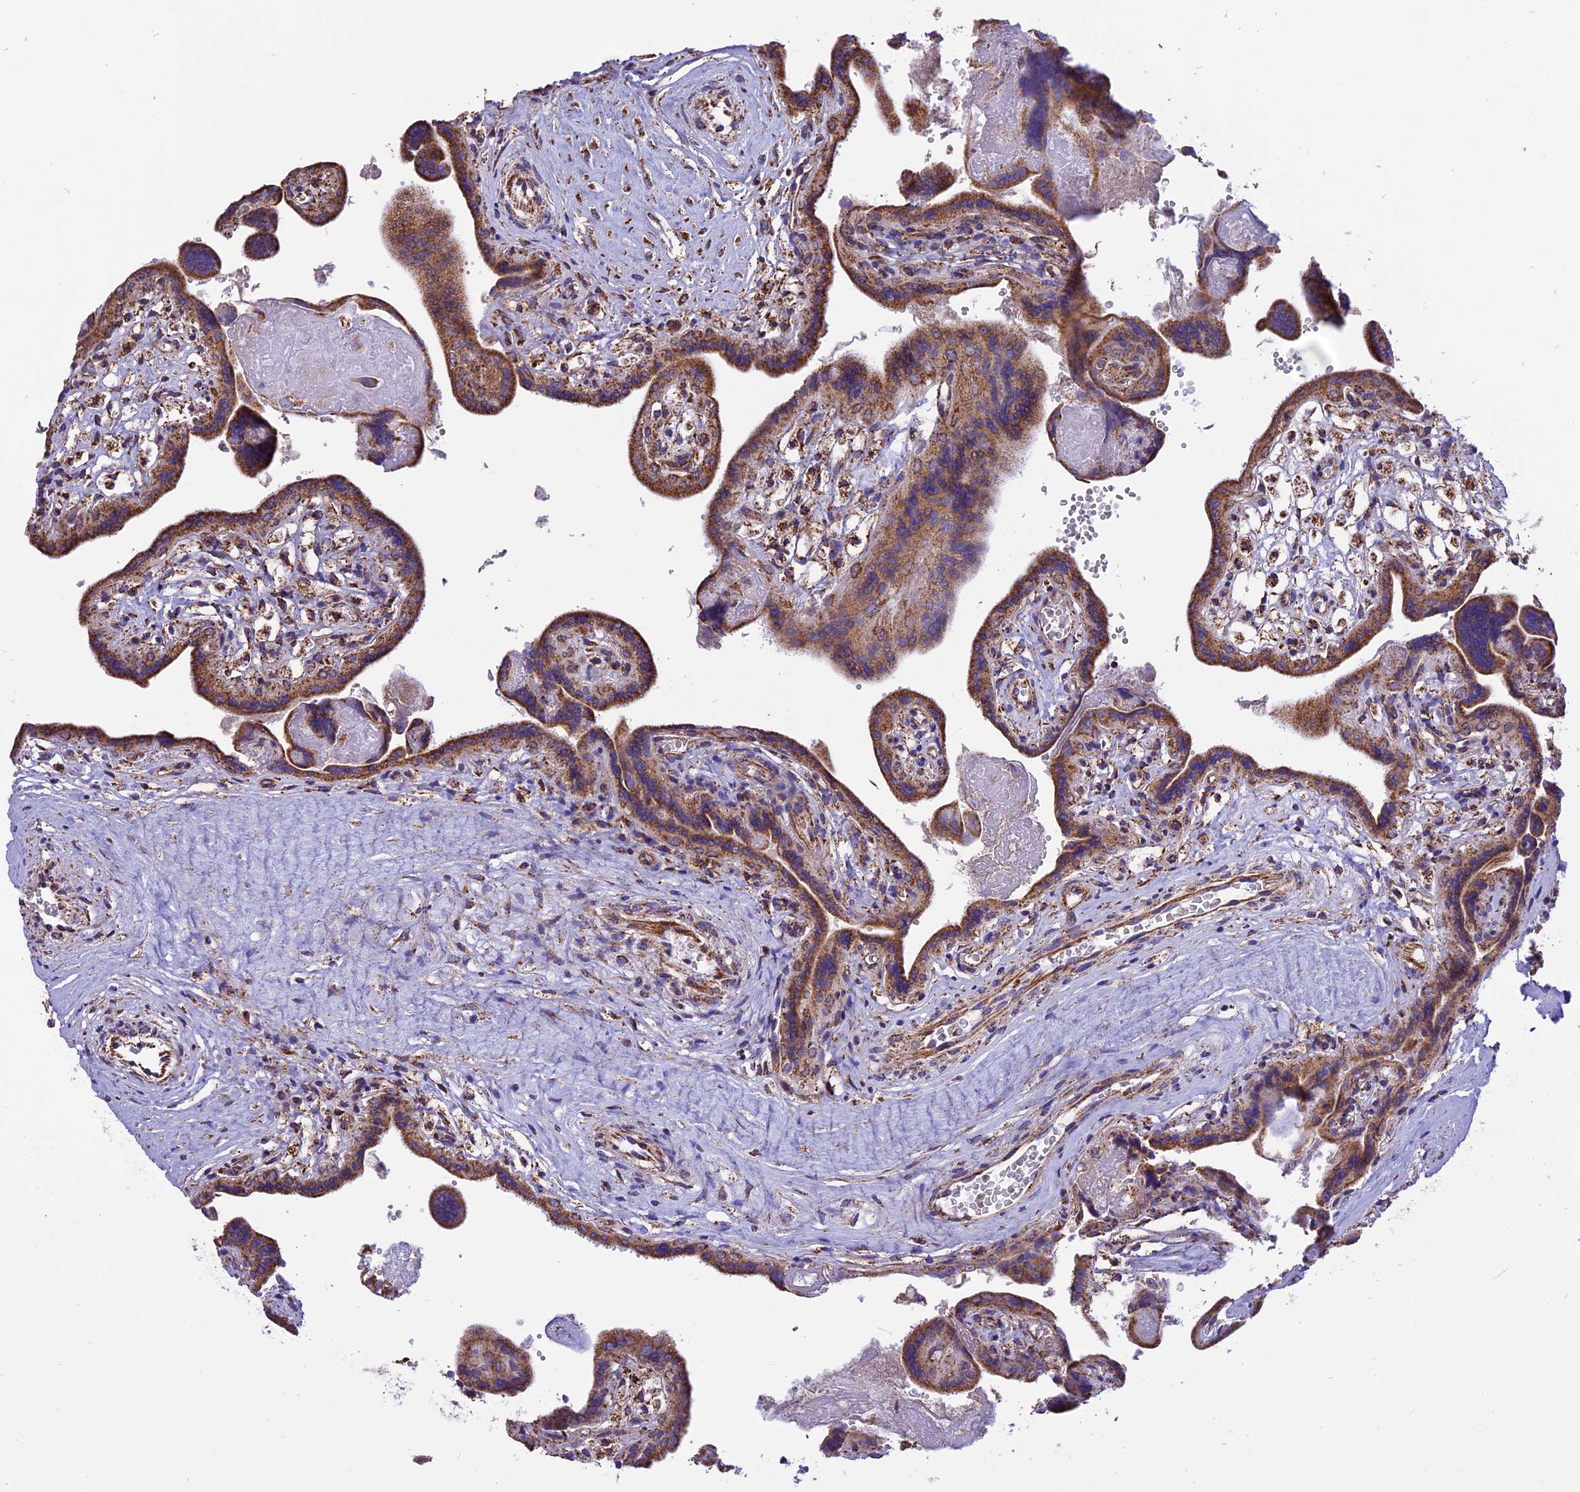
{"staining": {"intensity": "strong", "quantity": "25%-75%", "location": "cytoplasmic/membranous"}, "tissue": "placenta", "cell_type": "Trophoblastic cells", "image_type": "normal", "snomed": [{"axis": "morphology", "description": "Normal tissue, NOS"}, {"axis": "topography", "description": "Placenta"}], "caption": "Benign placenta reveals strong cytoplasmic/membranous positivity in about 25%-75% of trophoblastic cells, visualized by immunohistochemistry. (DAB IHC, brown staining for protein, blue staining for nuclei).", "gene": "TTC4", "patient": {"sex": "female", "age": 37}}